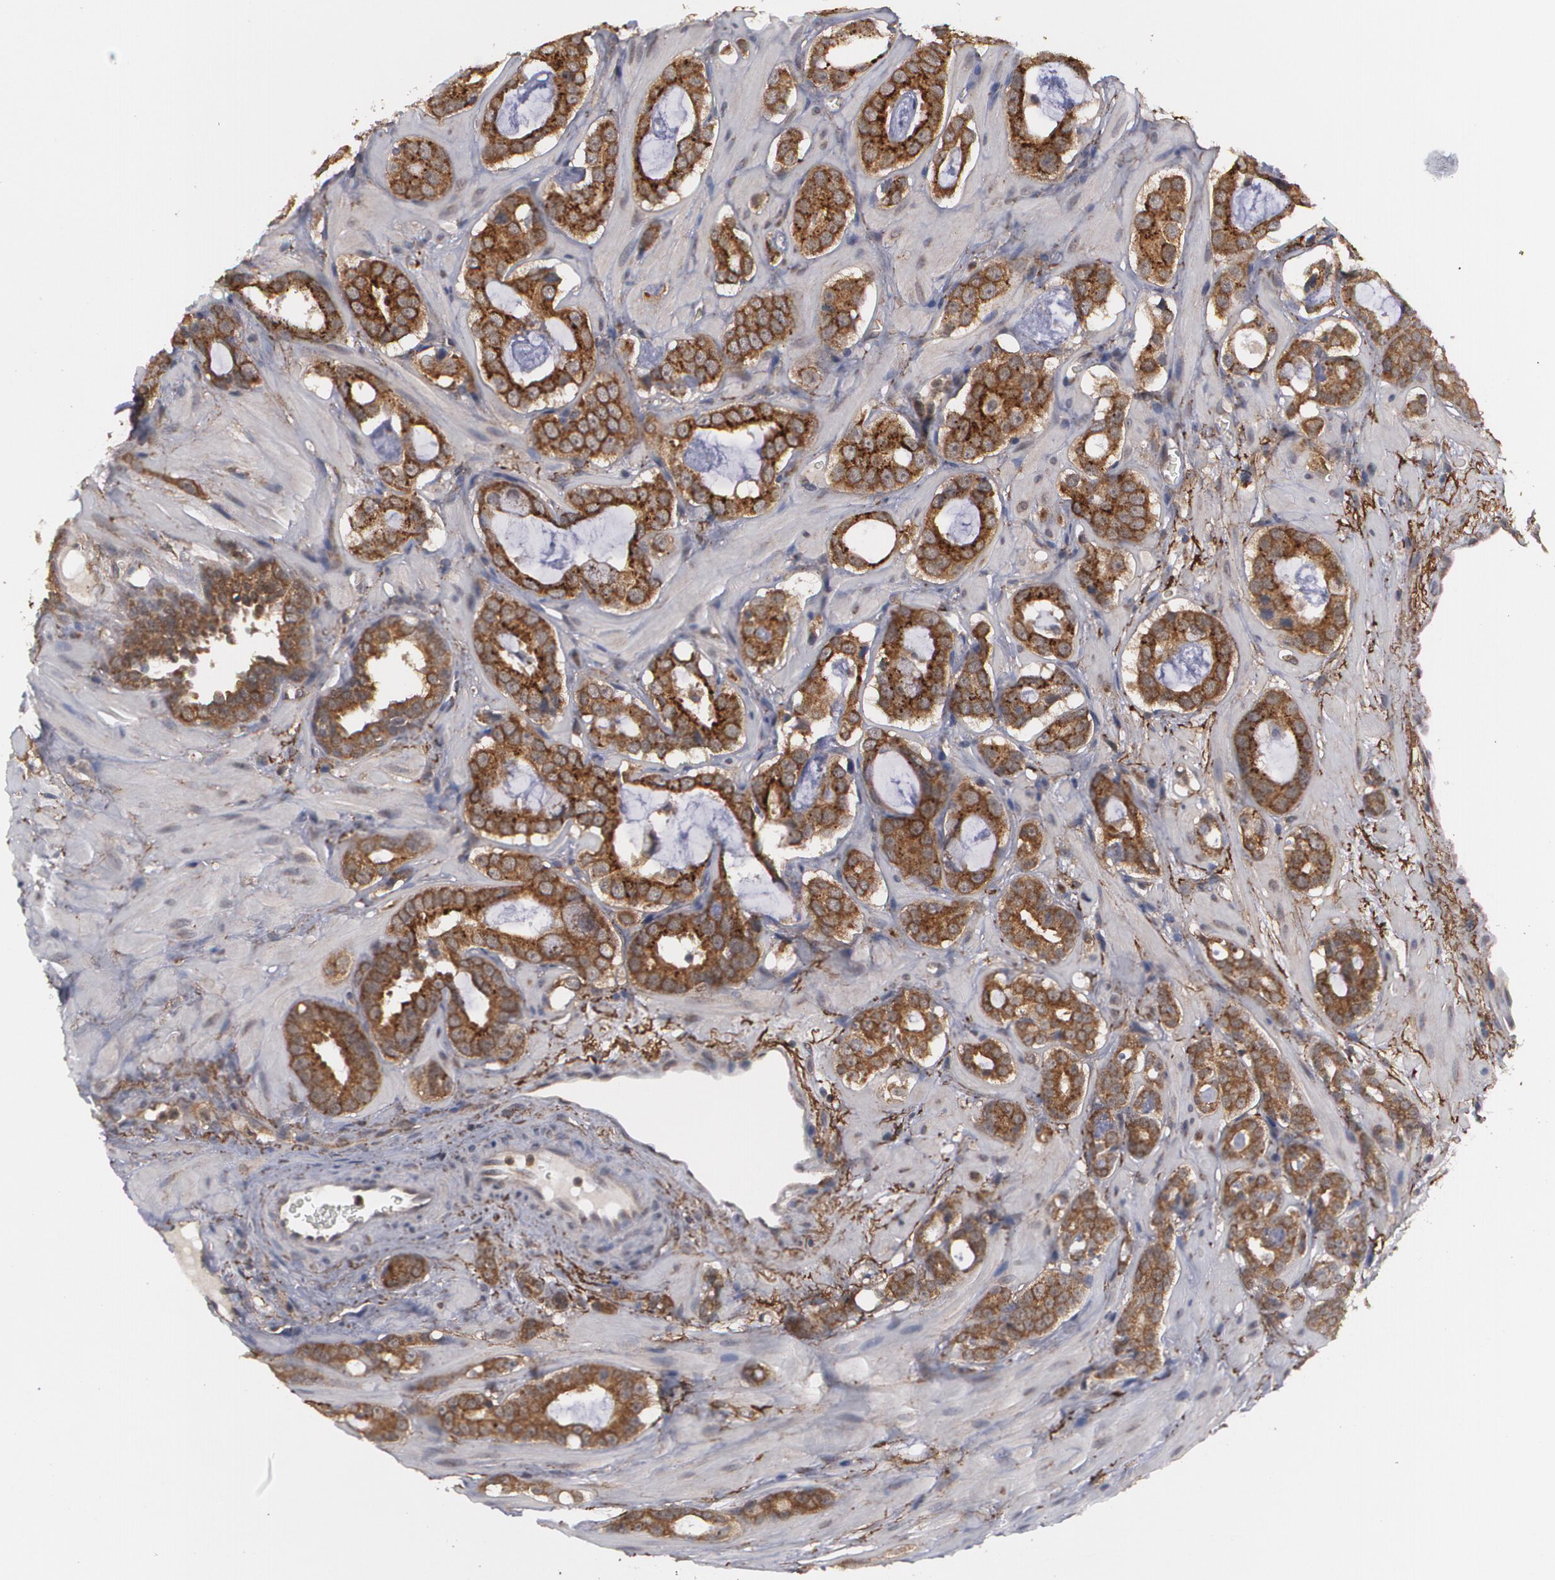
{"staining": {"intensity": "moderate", "quantity": ">75%", "location": "cytoplasmic/membranous"}, "tissue": "prostate cancer", "cell_type": "Tumor cells", "image_type": "cancer", "snomed": [{"axis": "morphology", "description": "Adenocarcinoma, Low grade"}, {"axis": "topography", "description": "Prostate"}], "caption": "Immunohistochemistry of human prostate adenocarcinoma (low-grade) displays medium levels of moderate cytoplasmic/membranous staining in about >75% of tumor cells.", "gene": "BMP6", "patient": {"sex": "male", "age": 57}}